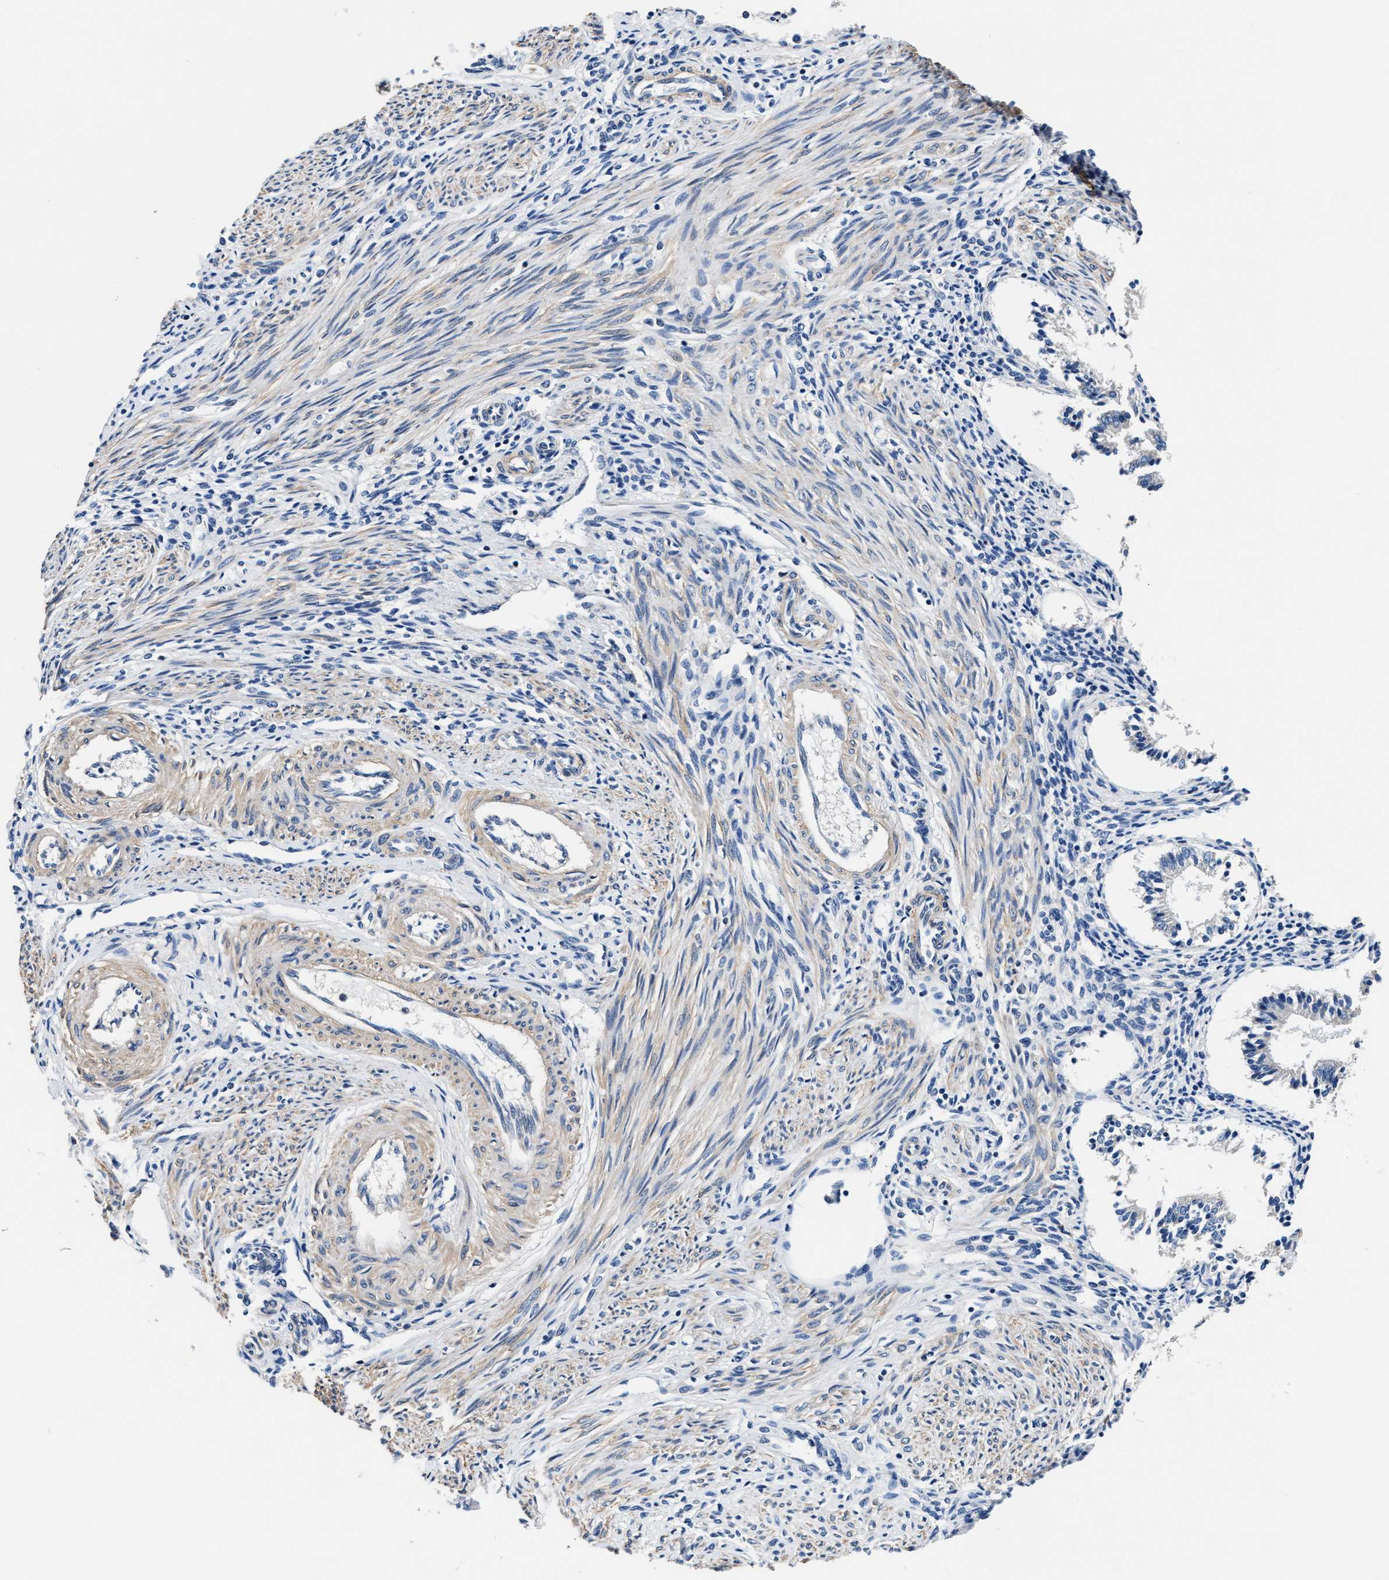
{"staining": {"intensity": "negative", "quantity": "none", "location": "none"}, "tissue": "endometrium", "cell_type": "Cells in endometrial stroma", "image_type": "normal", "snomed": [{"axis": "morphology", "description": "Normal tissue, NOS"}, {"axis": "topography", "description": "Endometrium"}], "caption": "IHC image of unremarkable endometrium: endometrium stained with DAB demonstrates no significant protein staining in cells in endometrial stroma. (Stains: DAB immunohistochemistry with hematoxylin counter stain, Microscopy: brightfield microscopy at high magnification).", "gene": "MYH3", "patient": {"sex": "female", "age": 42}}